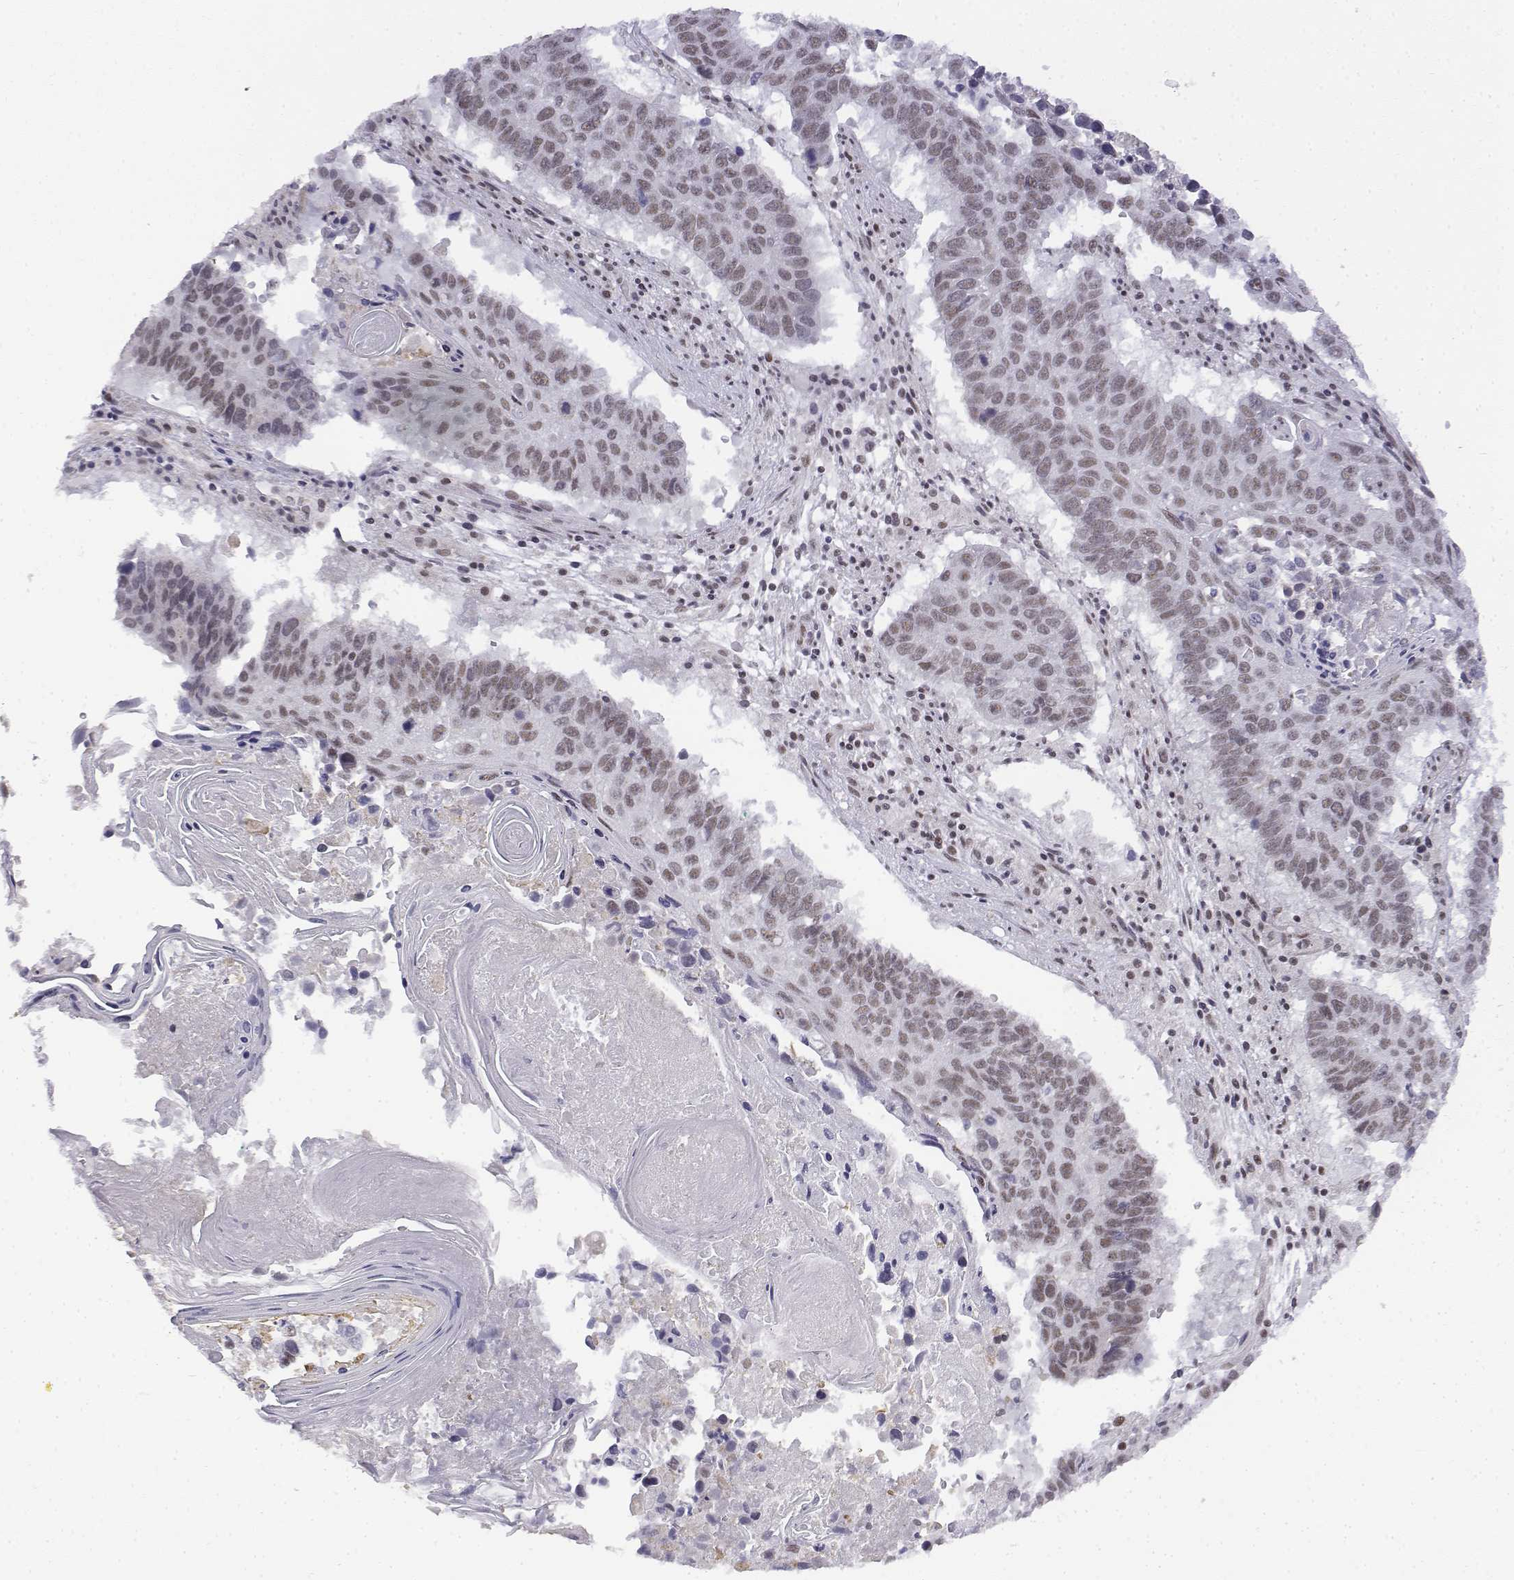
{"staining": {"intensity": "weak", "quantity": ">75%", "location": "nuclear"}, "tissue": "lung cancer", "cell_type": "Tumor cells", "image_type": "cancer", "snomed": [{"axis": "morphology", "description": "Squamous cell carcinoma, NOS"}, {"axis": "topography", "description": "Lung"}], "caption": "A micrograph of squamous cell carcinoma (lung) stained for a protein shows weak nuclear brown staining in tumor cells.", "gene": "SETD1A", "patient": {"sex": "male", "age": 73}}